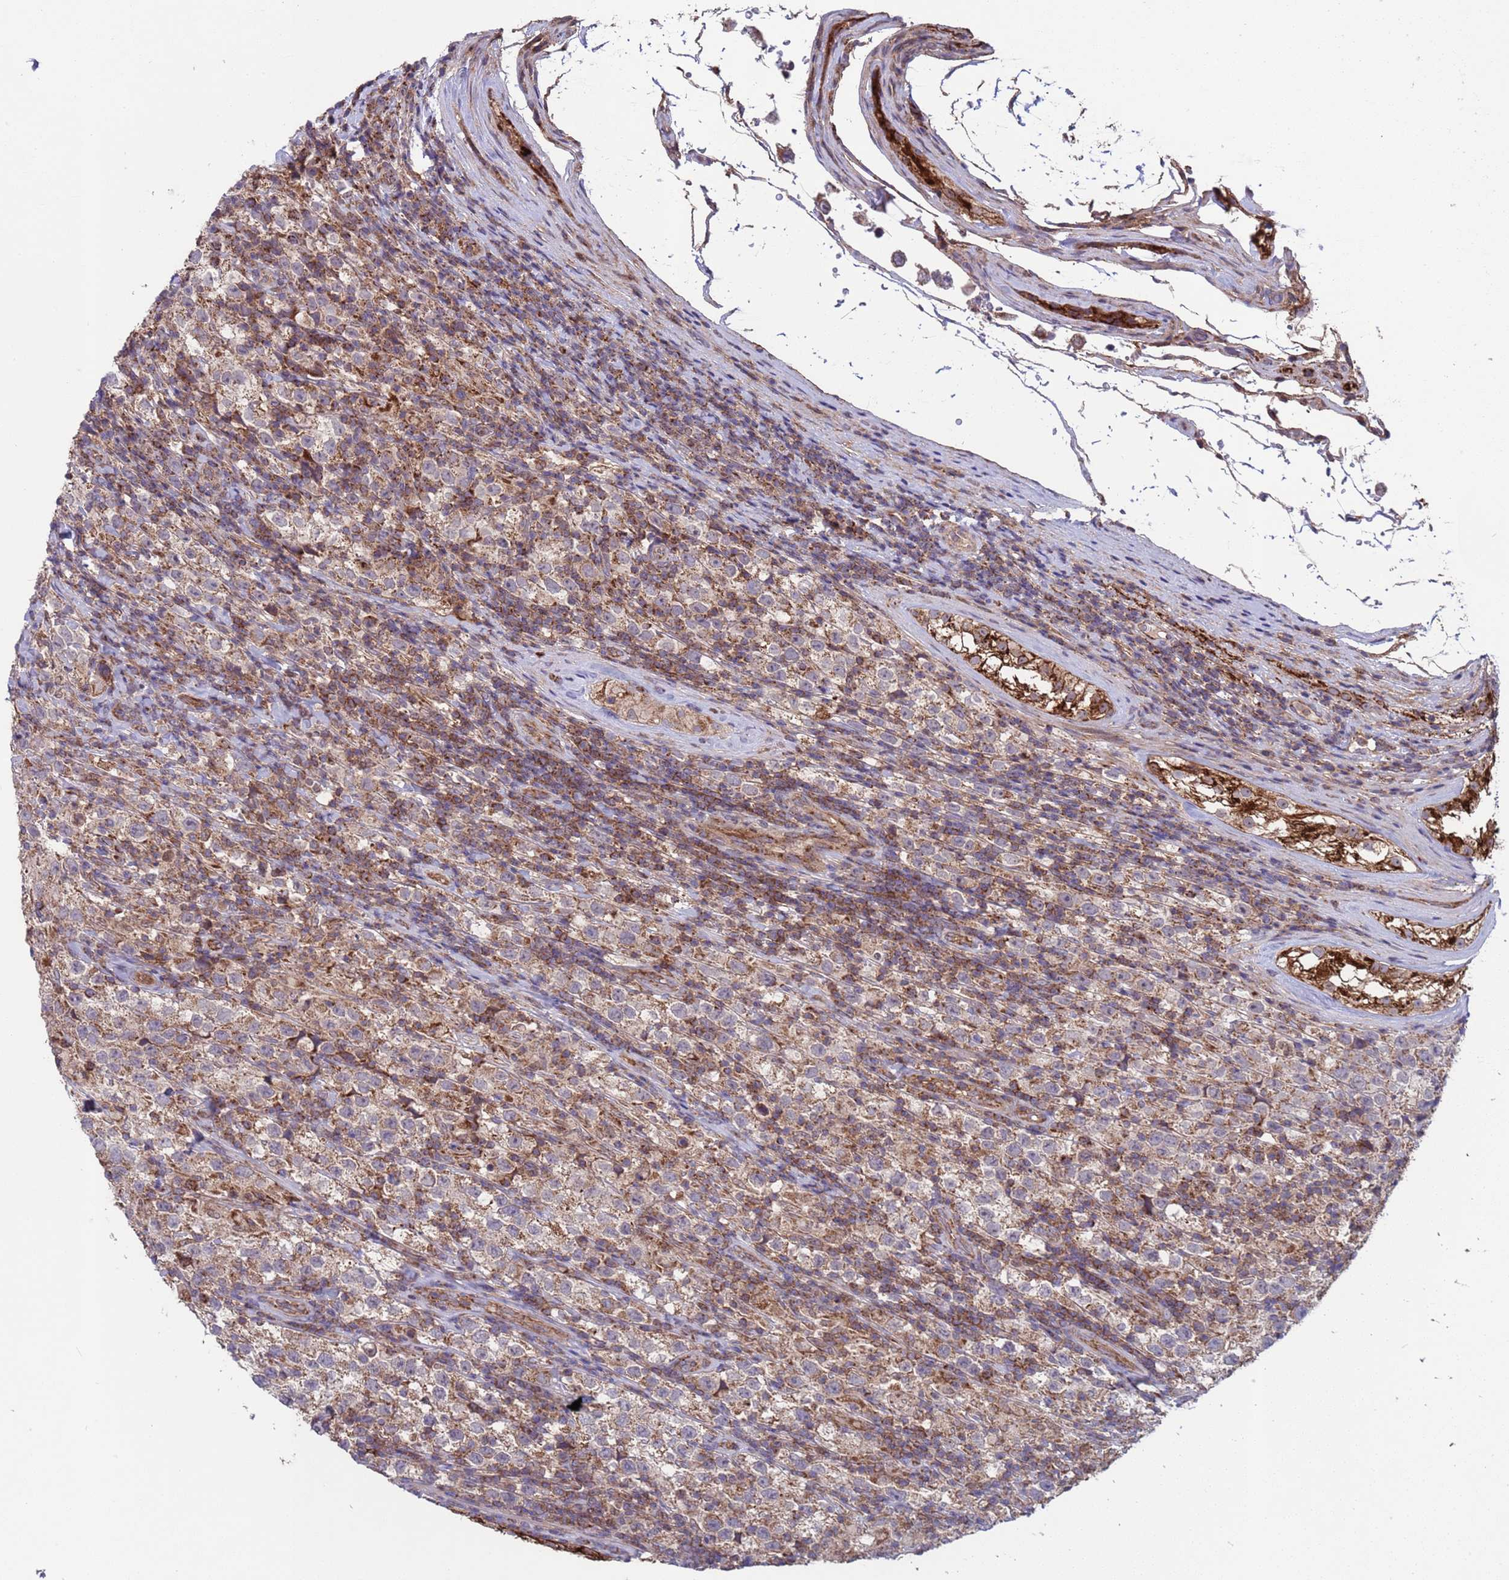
{"staining": {"intensity": "weak", "quantity": "25%-75%", "location": "cytoplasmic/membranous"}, "tissue": "testis cancer", "cell_type": "Tumor cells", "image_type": "cancer", "snomed": [{"axis": "morphology", "description": "Seminoma, NOS"}, {"axis": "morphology", "description": "Carcinoma, Embryonal, NOS"}, {"axis": "topography", "description": "Testis"}], "caption": "Tumor cells exhibit weak cytoplasmic/membranous expression in approximately 25%-75% of cells in testis cancer.", "gene": "ACAD8", "patient": {"sex": "male", "age": 41}}